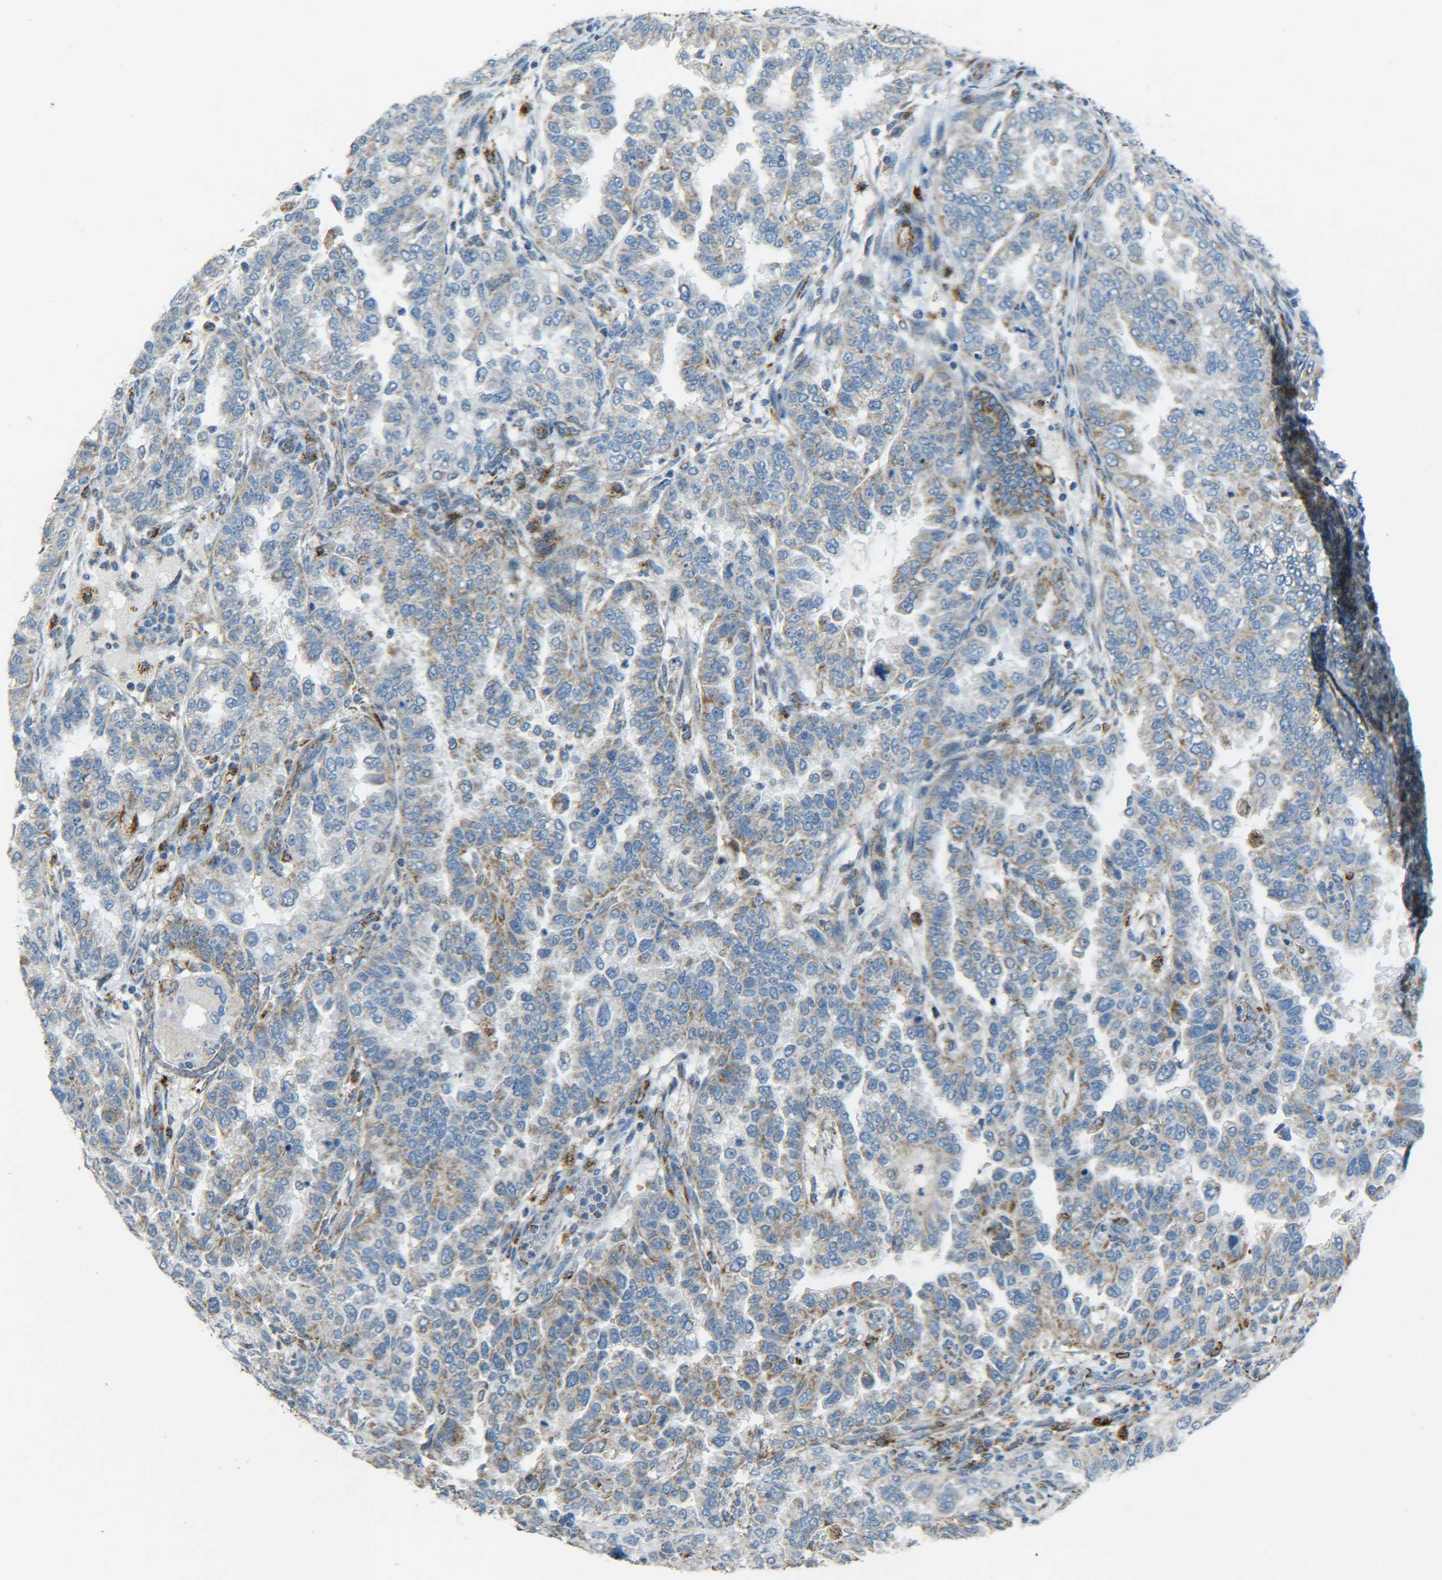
{"staining": {"intensity": "moderate", "quantity": "25%-75%", "location": "cytoplasmic/membranous"}, "tissue": "endometrial cancer", "cell_type": "Tumor cells", "image_type": "cancer", "snomed": [{"axis": "morphology", "description": "Adenocarcinoma, NOS"}, {"axis": "topography", "description": "Endometrium"}], "caption": "The micrograph reveals staining of endometrial cancer (adenocarcinoma), revealing moderate cytoplasmic/membranous protein staining (brown color) within tumor cells.", "gene": "CYB5R1", "patient": {"sex": "female", "age": 85}}